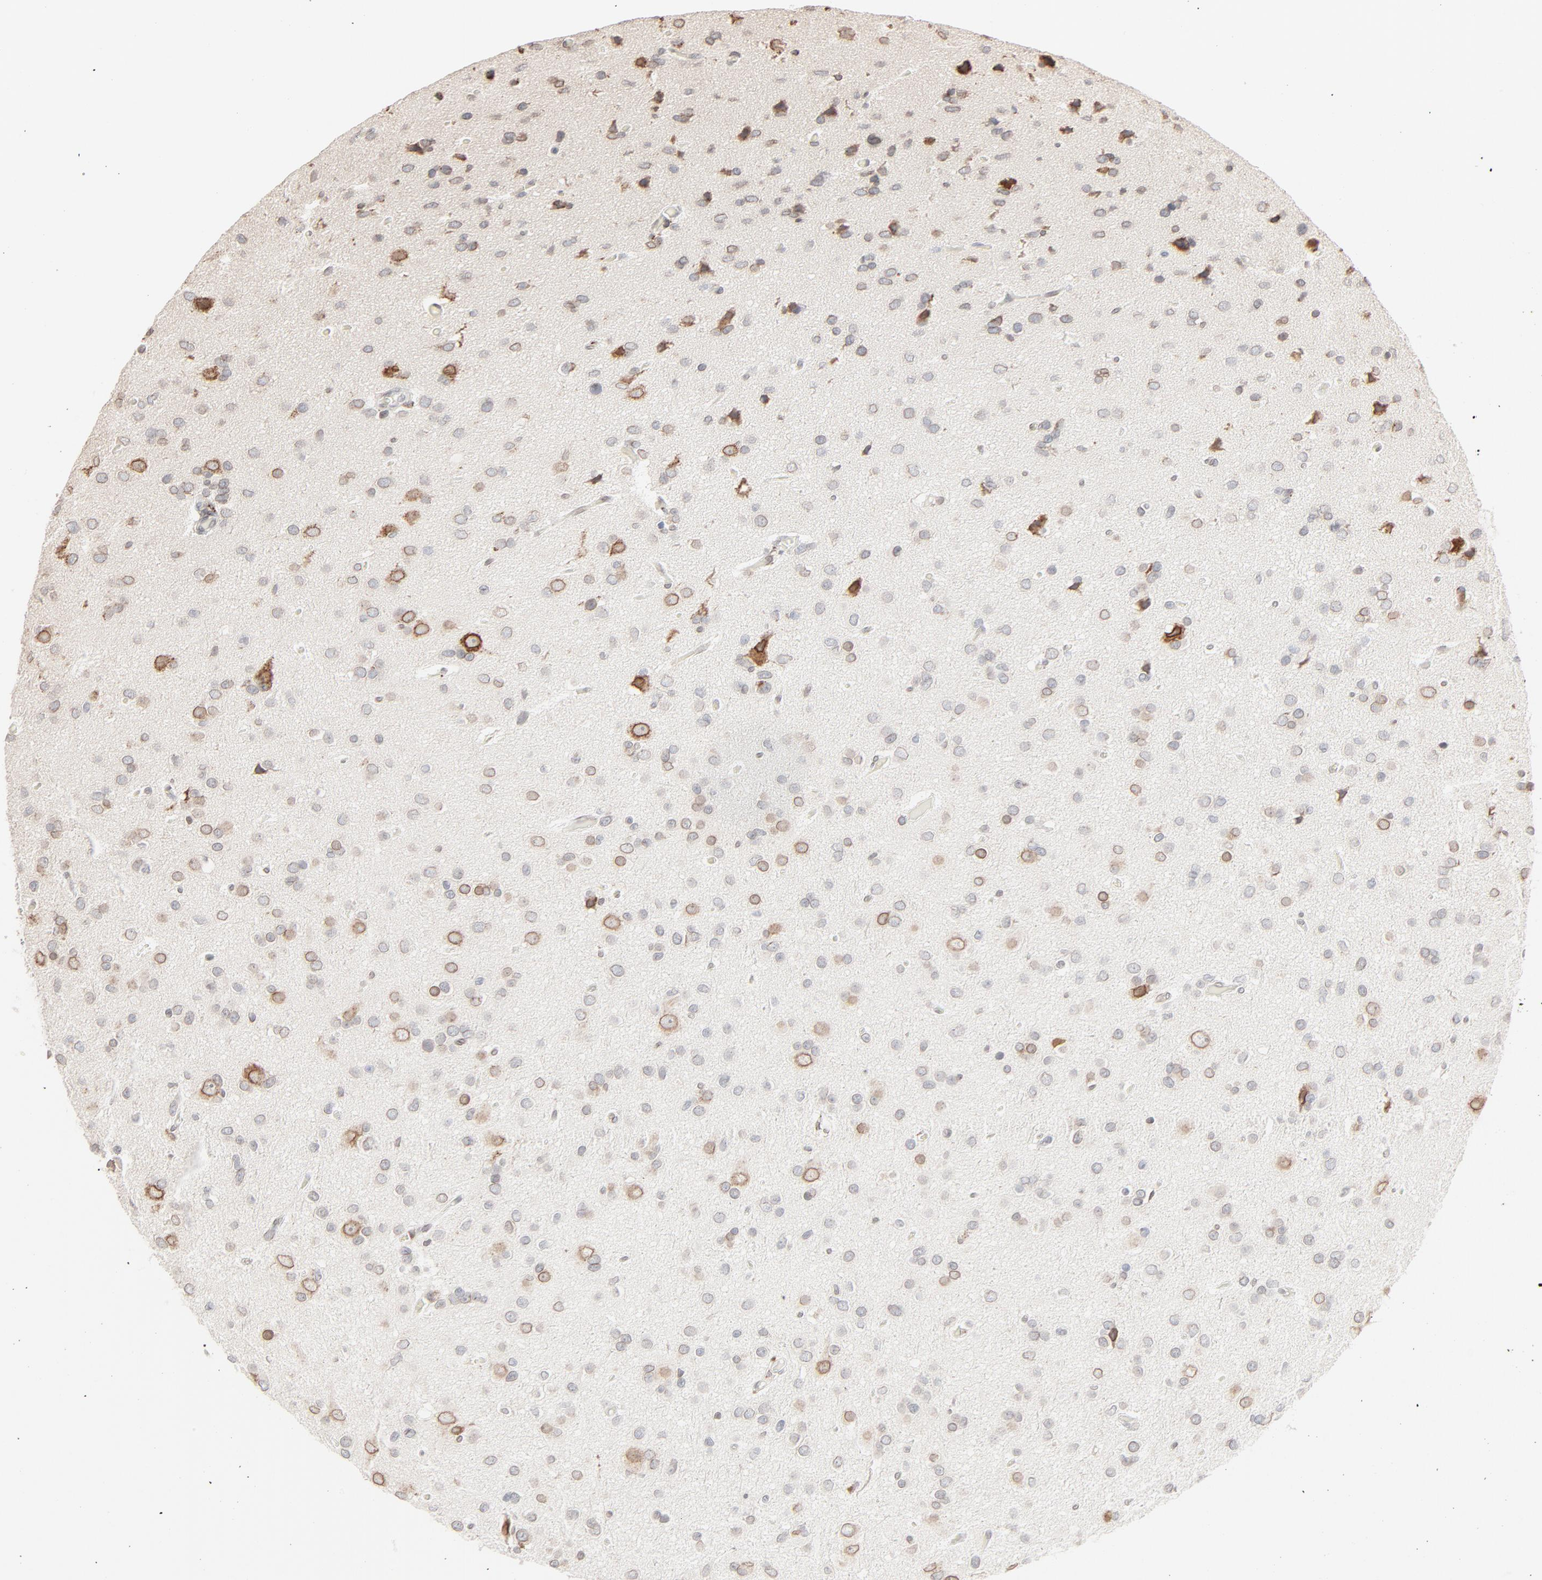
{"staining": {"intensity": "moderate", "quantity": "25%-75%", "location": "cytoplasmic/membranous,nuclear"}, "tissue": "glioma", "cell_type": "Tumor cells", "image_type": "cancer", "snomed": [{"axis": "morphology", "description": "Glioma, malignant, Low grade"}, {"axis": "topography", "description": "Brain"}], "caption": "Immunohistochemistry image of human low-grade glioma (malignant) stained for a protein (brown), which shows medium levels of moderate cytoplasmic/membranous and nuclear staining in about 25%-75% of tumor cells.", "gene": "MAD1L1", "patient": {"sex": "male", "age": 42}}